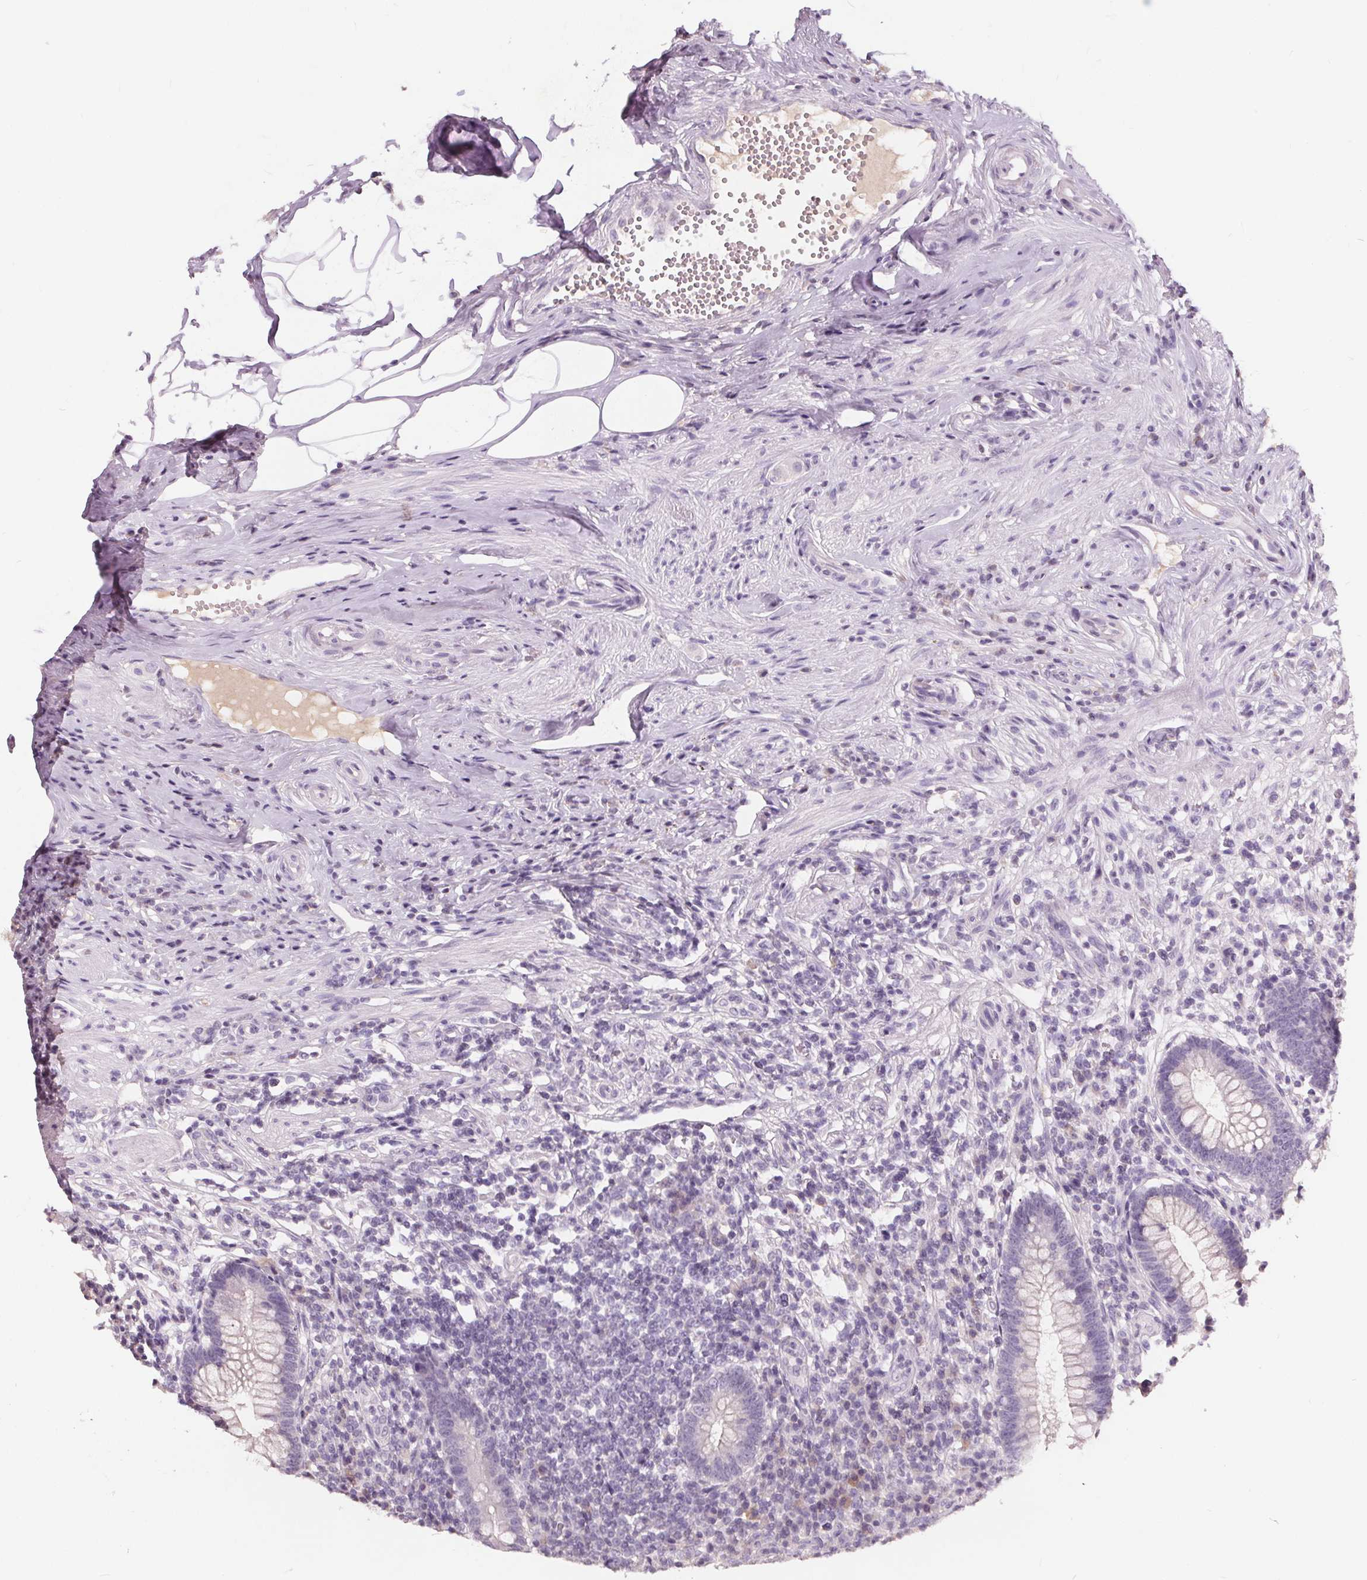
{"staining": {"intensity": "negative", "quantity": "none", "location": "none"}, "tissue": "appendix", "cell_type": "Glandular cells", "image_type": "normal", "snomed": [{"axis": "morphology", "description": "Normal tissue, NOS"}, {"axis": "topography", "description": "Appendix"}], "caption": "An immunohistochemistry micrograph of benign appendix is shown. There is no staining in glandular cells of appendix.", "gene": "PLA2G2E", "patient": {"sex": "female", "age": 56}}